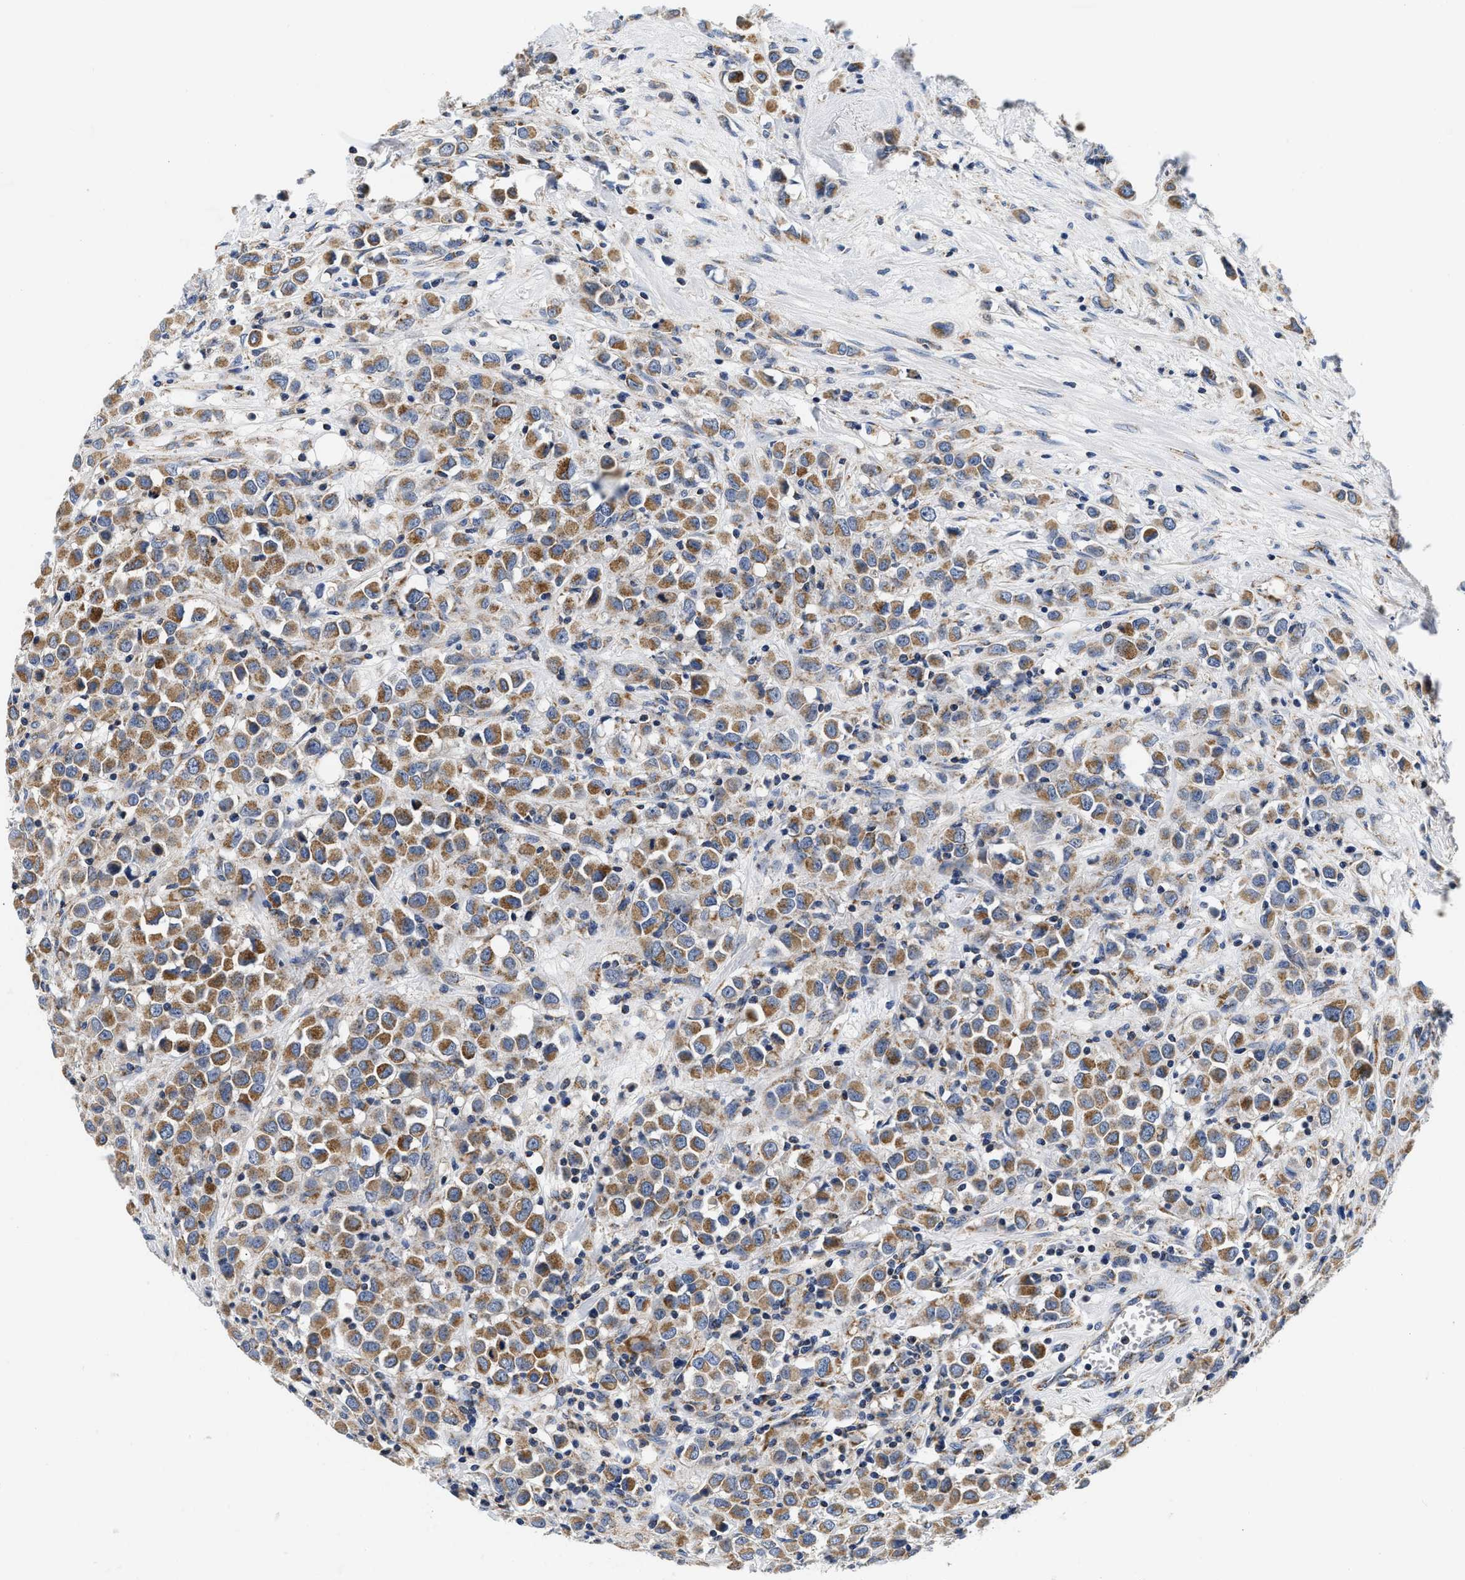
{"staining": {"intensity": "moderate", "quantity": ">75%", "location": "cytoplasmic/membranous"}, "tissue": "breast cancer", "cell_type": "Tumor cells", "image_type": "cancer", "snomed": [{"axis": "morphology", "description": "Duct carcinoma"}, {"axis": "topography", "description": "Breast"}], "caption": "This photomicrograph reveals IHC staining of invasive ductal carcinoma (breast), with medium moderate cytoplasmic/membranous expression in about >75% of tumor cells.", "gene": "PDP1", "patient": {"sex": "female", "age": 61}}